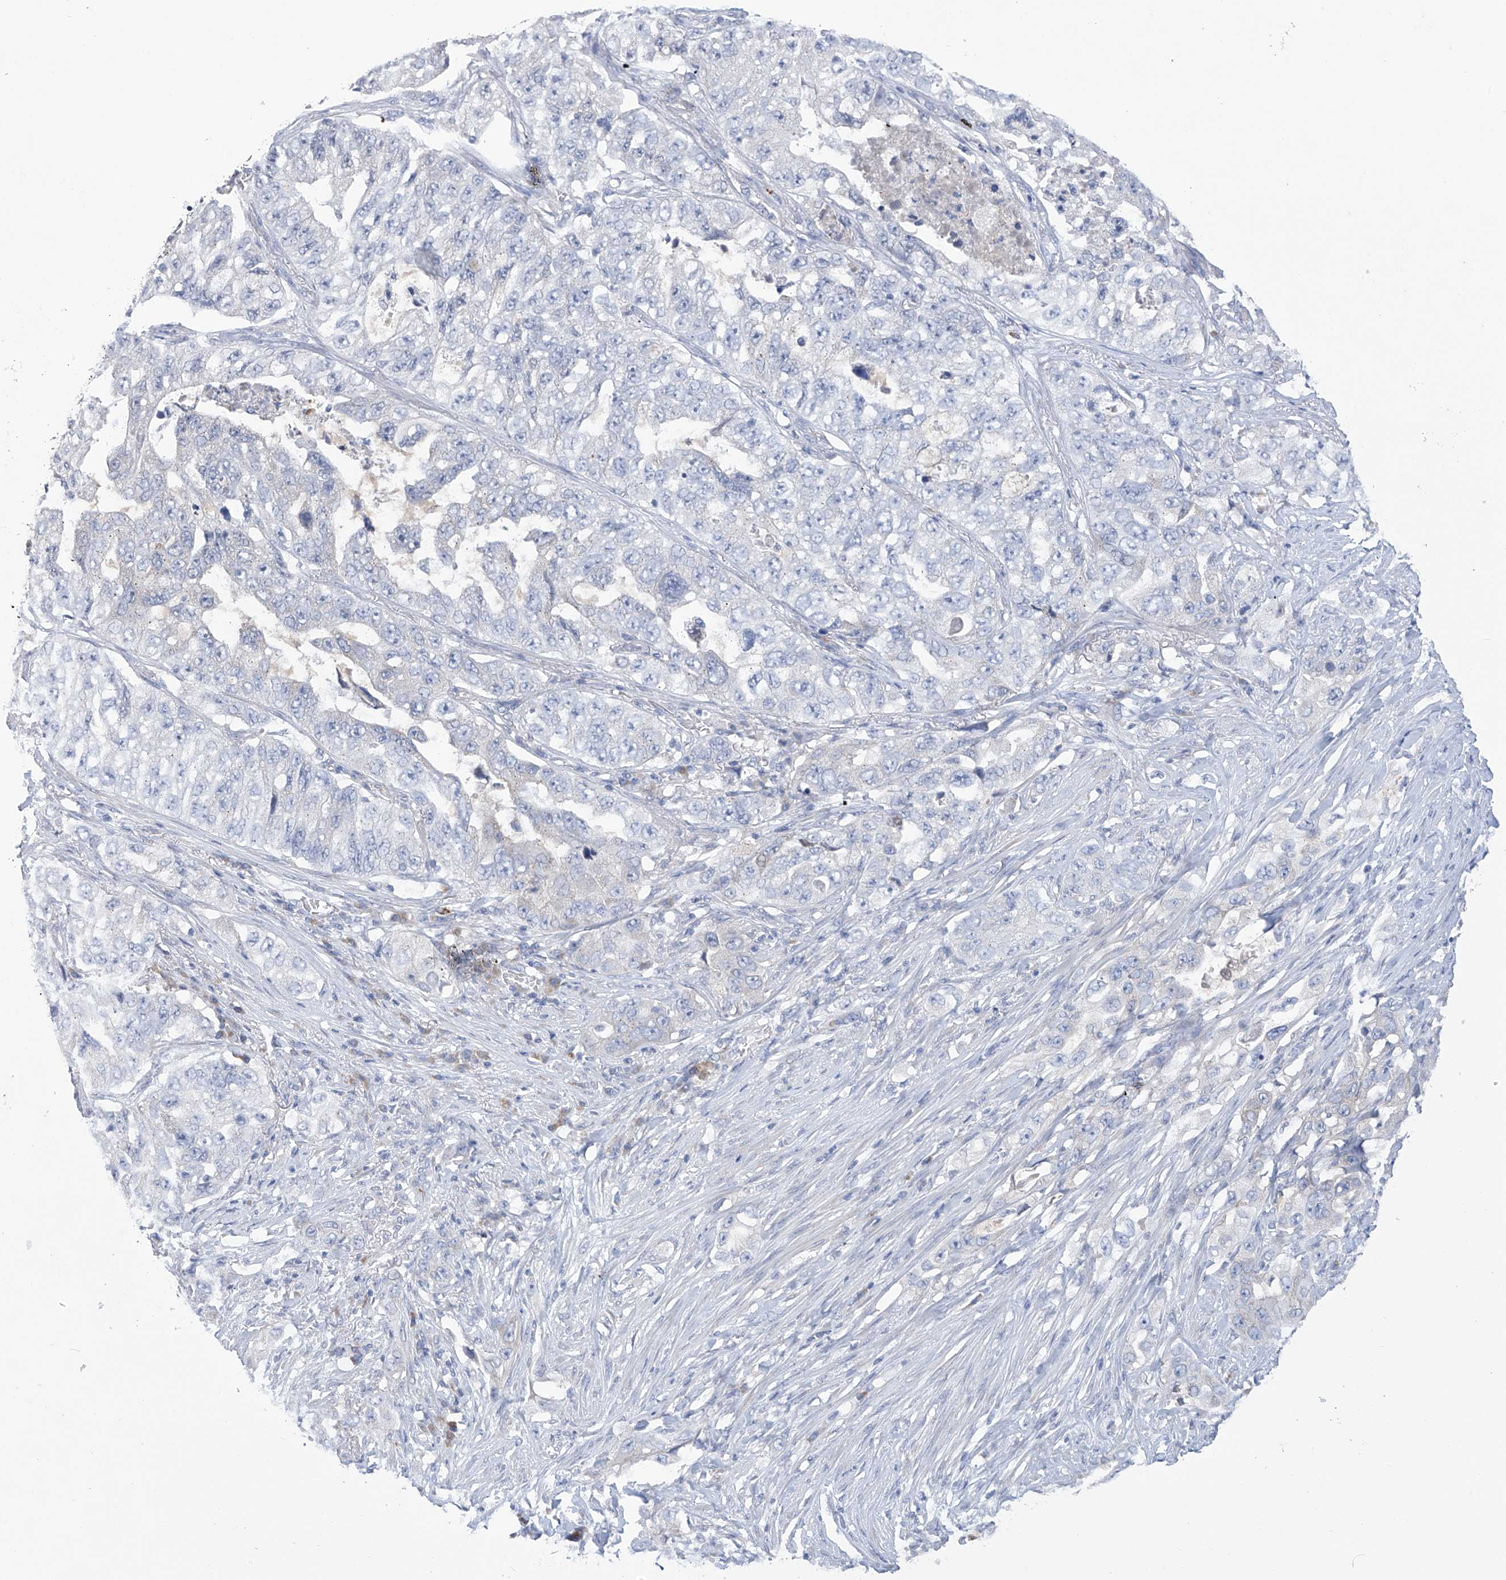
{"staining": {"intensity": "negative", "quantity": "none", "location": "none"}, "tissue": "lung cancer", "cell_type": "Tumor cells", "image_type": "cancer", "snomed": [{"axis": "morphology", "description": "Adenocarcinoma, NOS"}, {"axis": "topography", "description": "Lung"}], "caption": "Lung cancer stained for a protein using immunohistochemistry (IHC) exhibits no positivity tumor cells.", "gene": "SLCO4A1", "patient": {"sex": "female", "age": 51}}